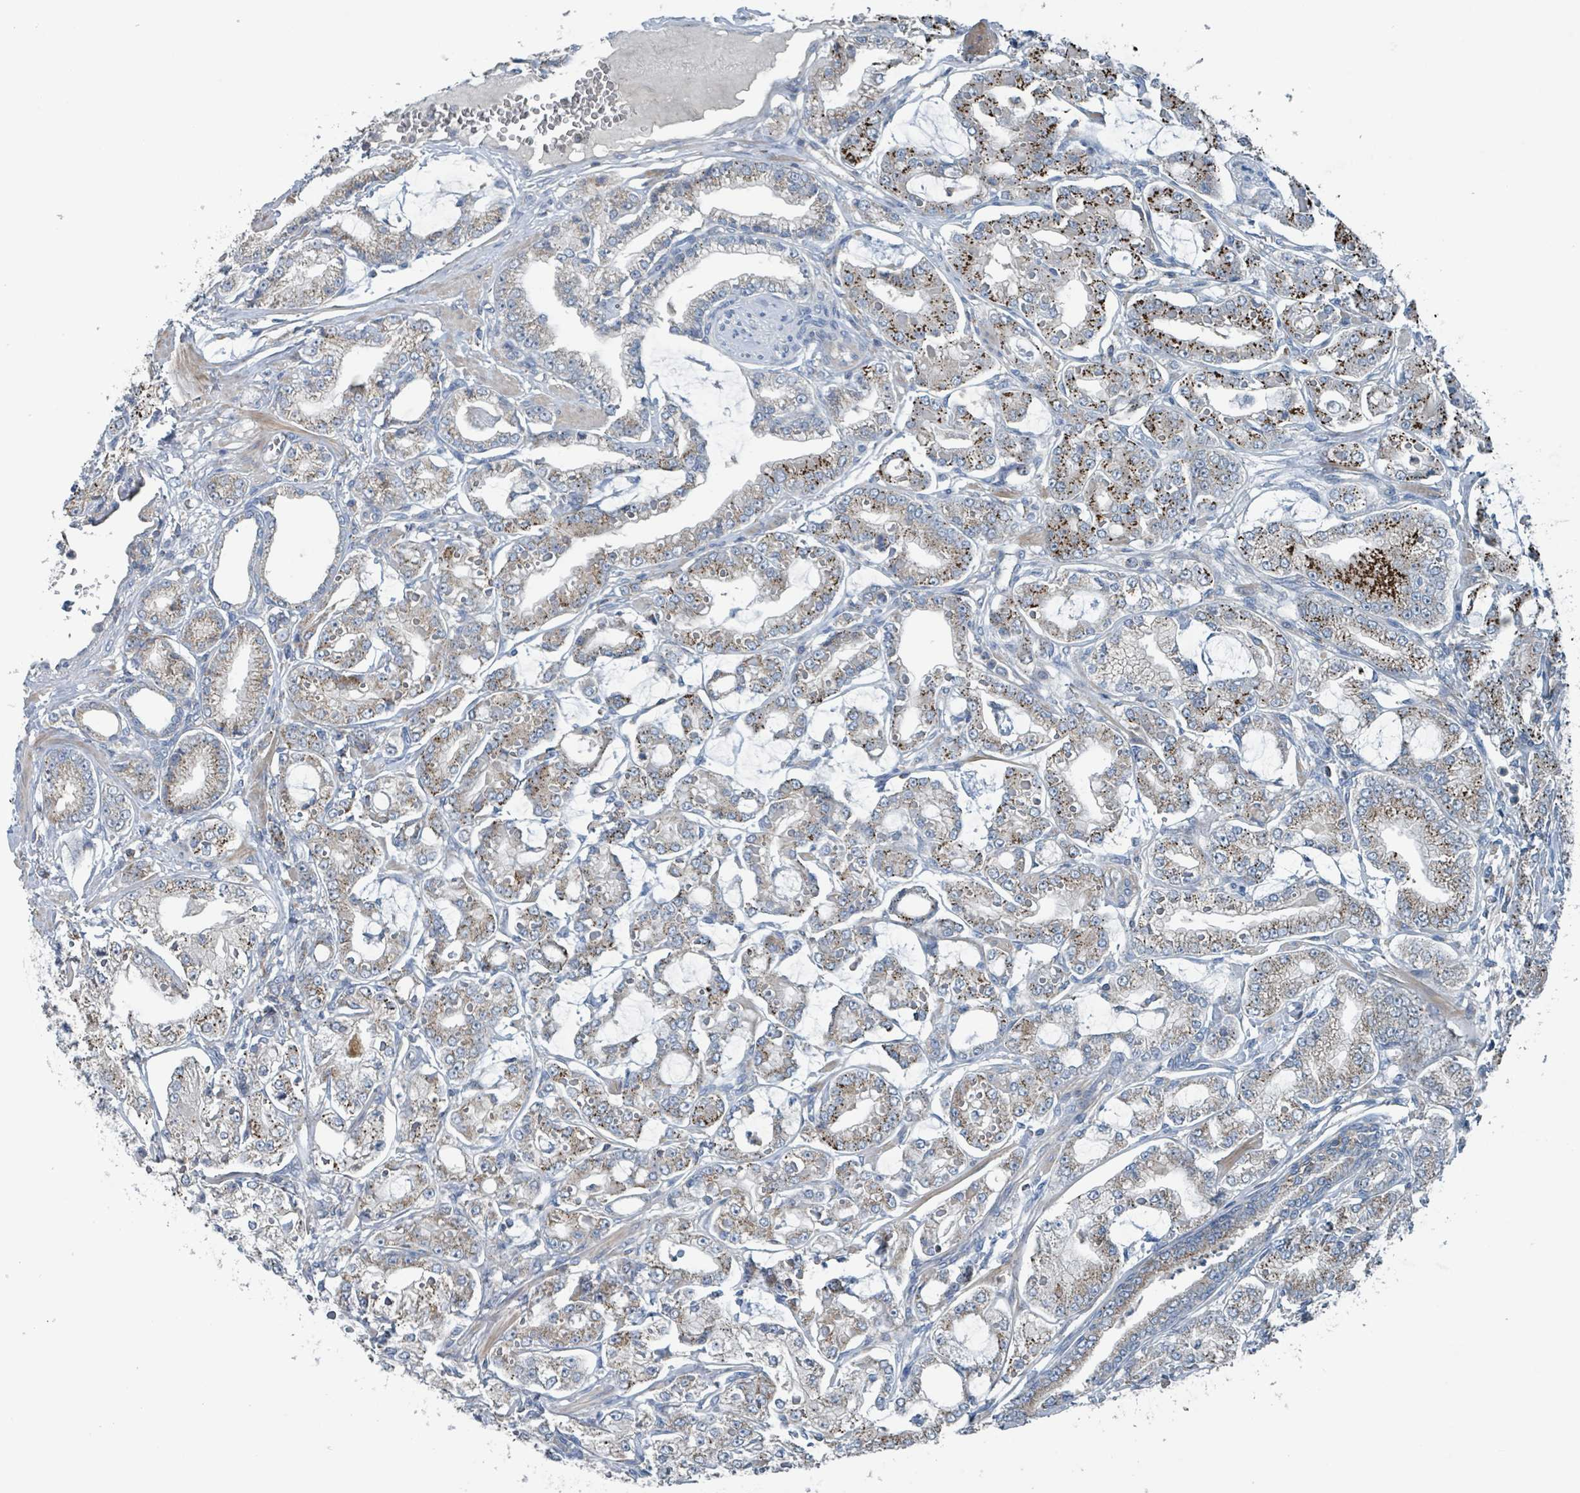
{"staining": {"intensity": "strong", "quantity": "25%-75%", "location": "cytoplasmic/membranous"}, "tissue": "prostate cancer", "cell_type": "Tumor cells", "image_type": "cancer", "snomed": [{"axis": "morphology", "description": "Adenocarcinoma, High grade"}, {"axis": "topography", "description": "Prostate"}], "caption": "DAB (3,3'-diaminobenzidine) immunohistochemical staining of prostate cancer (high-grade adenocarcinoma) demonstrates strong cytoplasmic/membranous protein positivity in about 25%-75% of tumor cells.", "gene": "ACBD4", "patient": {"sex": "male", "age": 71}}